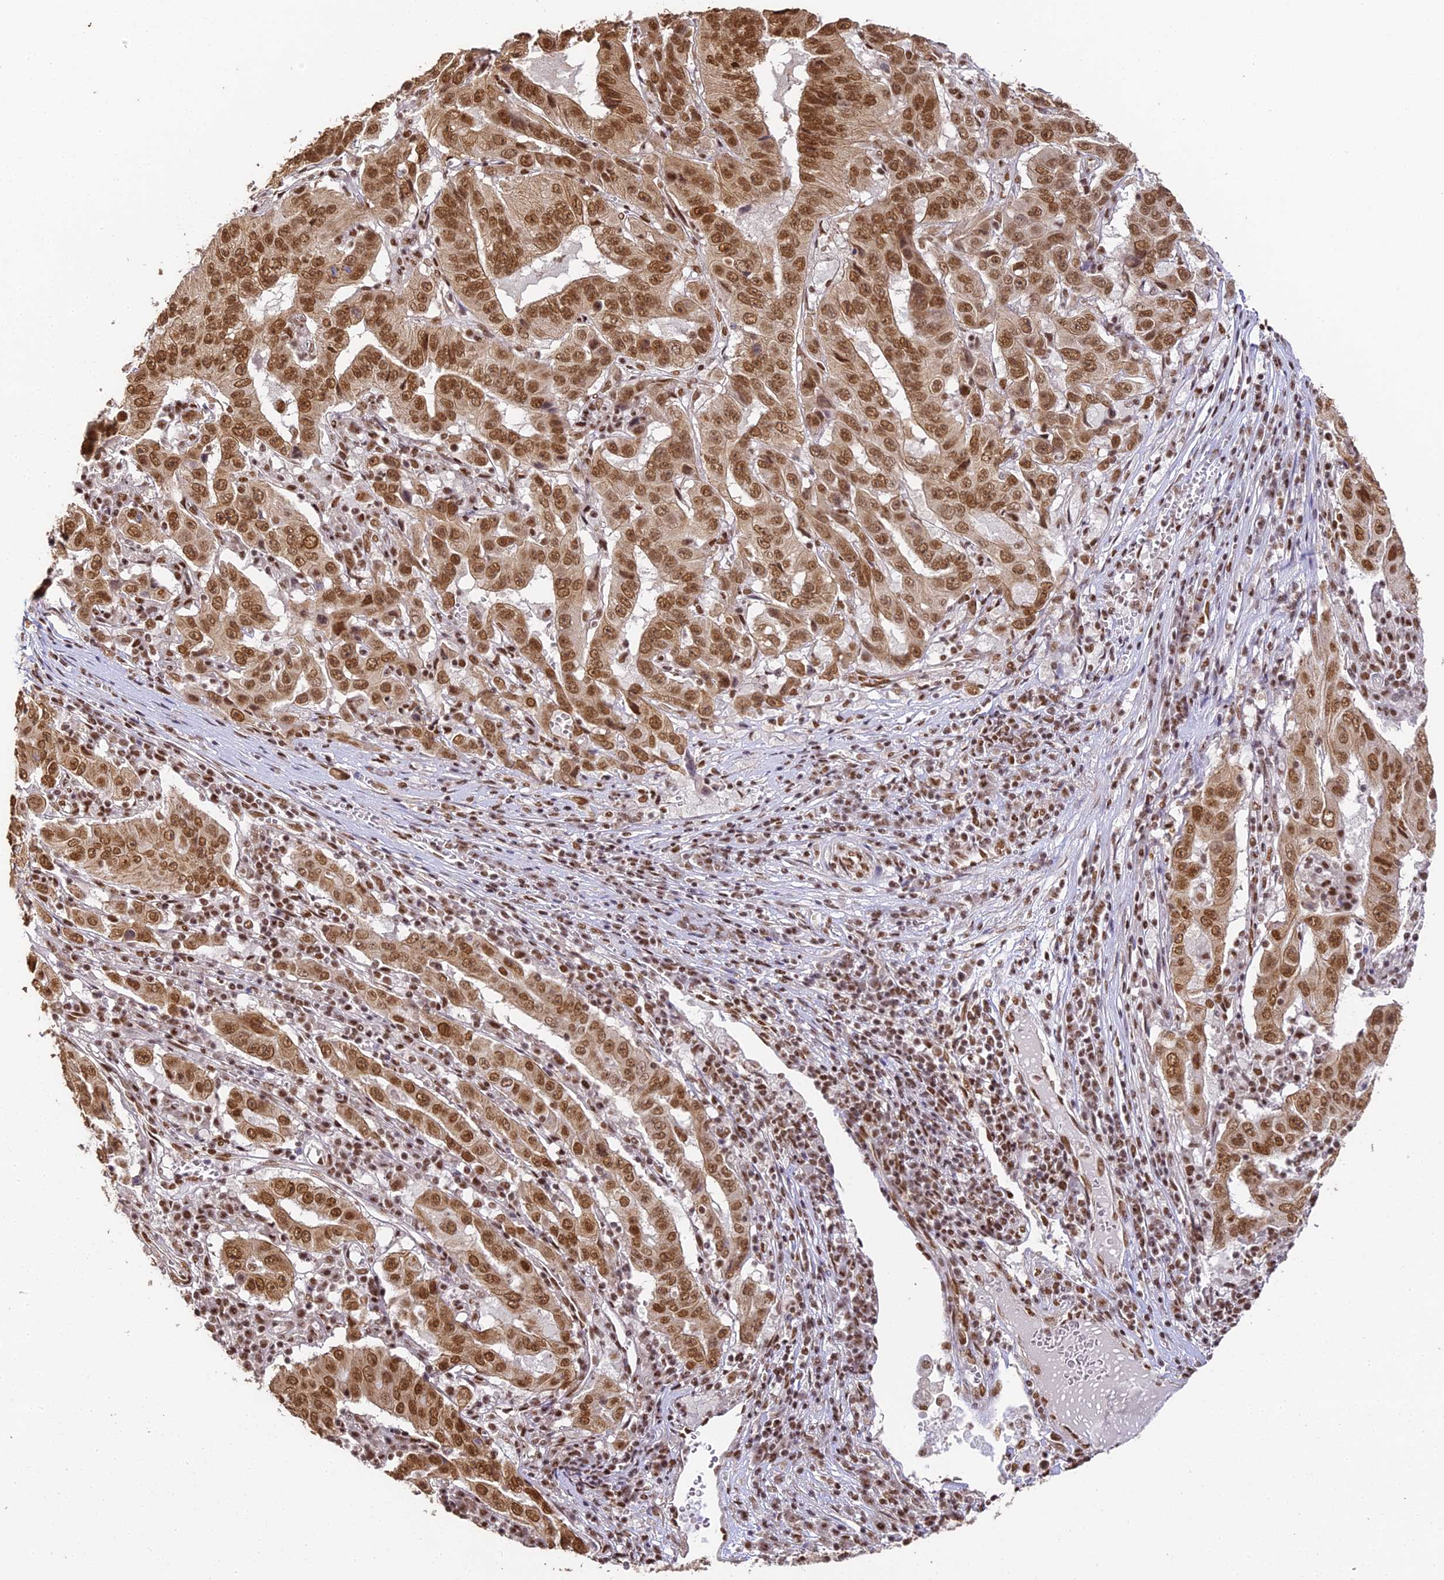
{"staining": {"intensity": "strong", "quantity": ">75%", "location": "nuclear"}, "tissue": "pancreatic cancer", "cell_type": "Tumor cells", "image_type": "cancer", "snomed": [{"axis": "morphology", "description": "Adenocarcinoma, NOS"}, {"axis": "topography", "description": "Pancreas"}], "caption": "Adenocarcinoma (pancreatic) stained for a protein reveals strong nuclear positivity in tumor cells.", "gene": "HNRNPA1", "patient": {"sex": "male", "age": 63}}